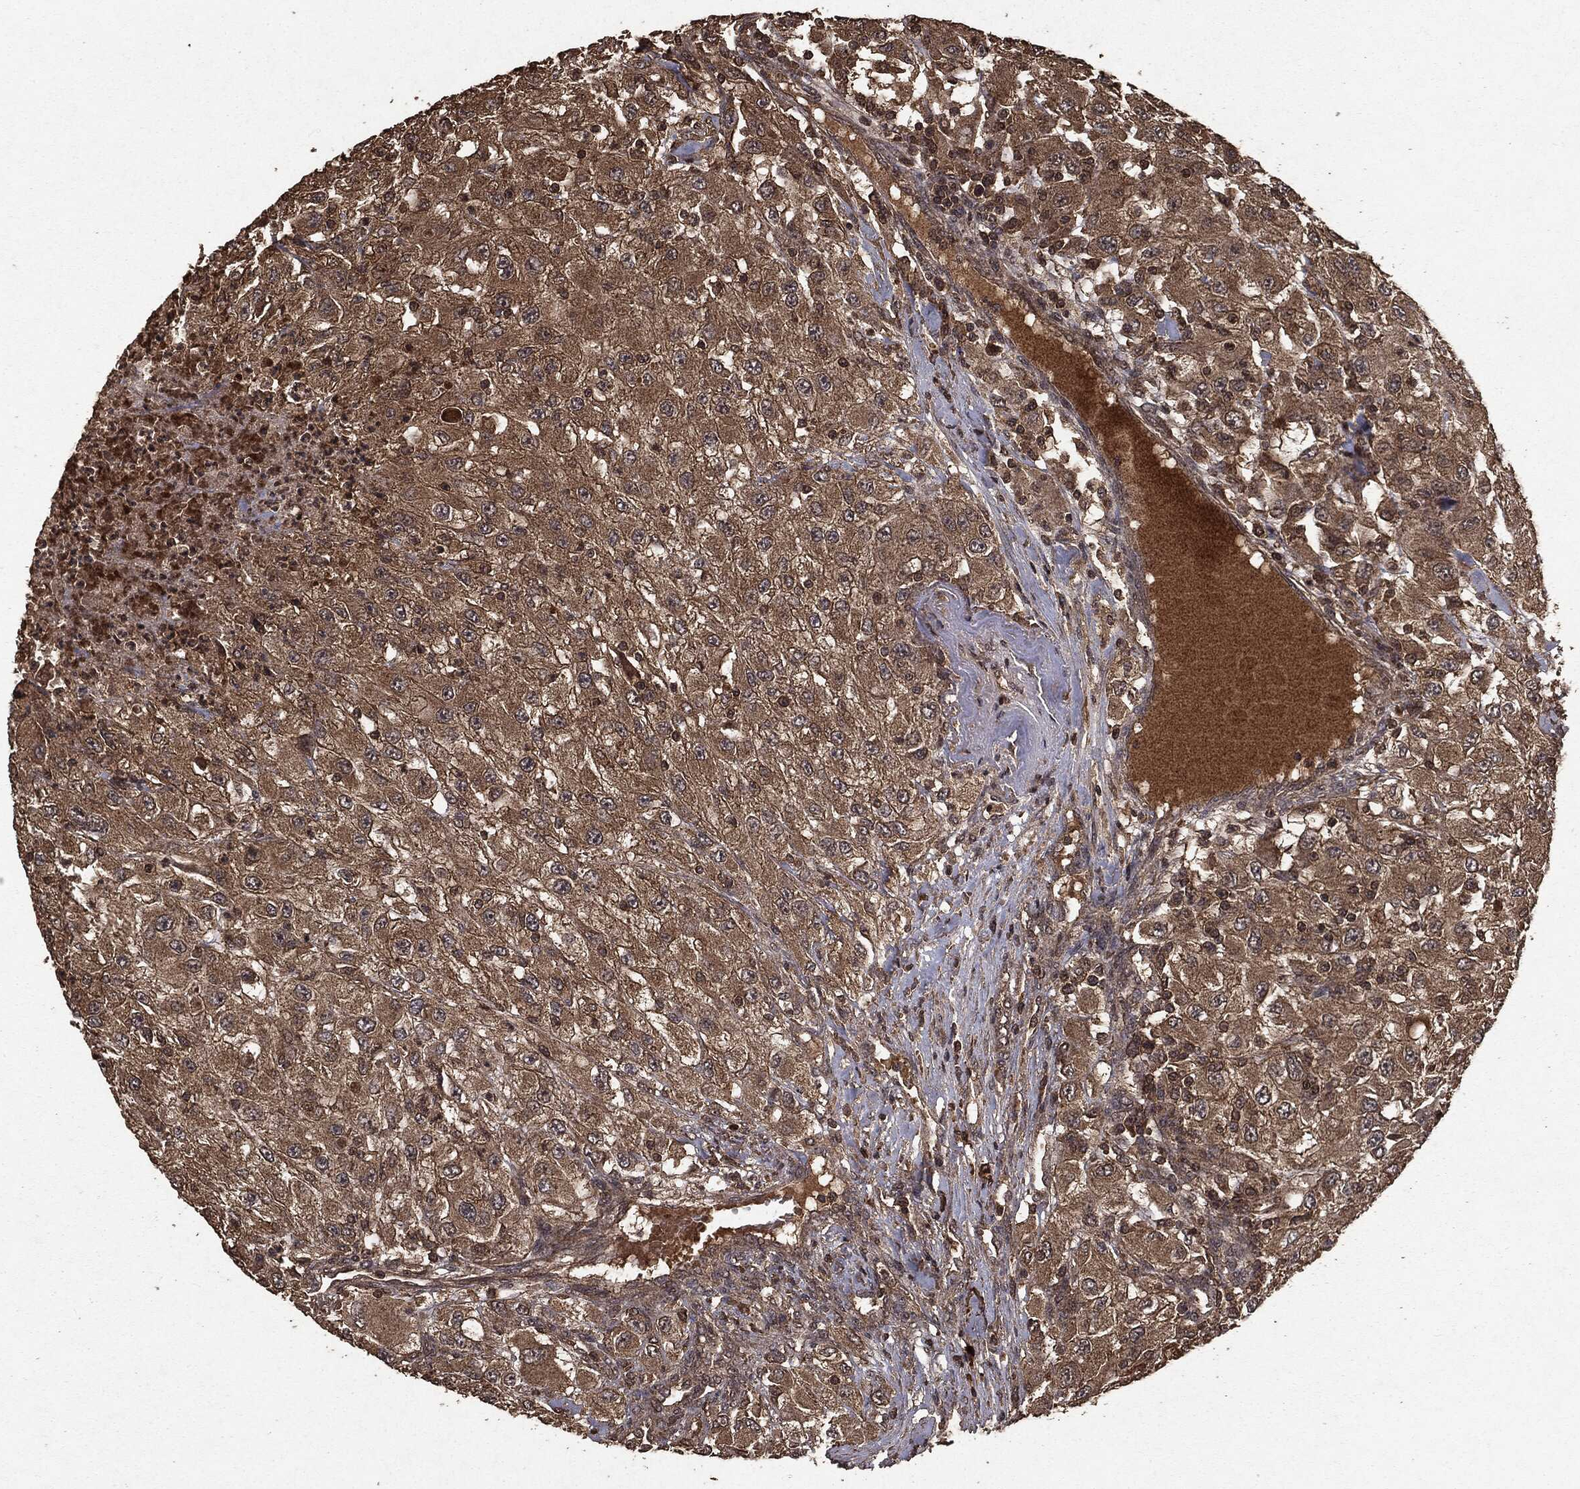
{"staining": {"intensity": "moderate", "quantity": "25%-75%", "location": "cytoplasmic/membranous"}, "tissue": "renal cancer", "cell_type": "Tumor cells", "image_type": "cancer", "snomed": [{"axis": "morphology", "description": "Adenocarcinoma, NOS"}, {"axis": "topography", "description": "Kidney"}], "caption": "IHC micrograph of neoplastic tissue: human renal cancer (adenocarcinoma) stained using IHC exhibits medium levels of moderate protein expression localized specifically in the cytoplasmic/membranous of tumor cells, appearing as a cytoplasmic/membranous brown color.", "gene": "NME1", "patient": {"sex": "female", "age": 67}}